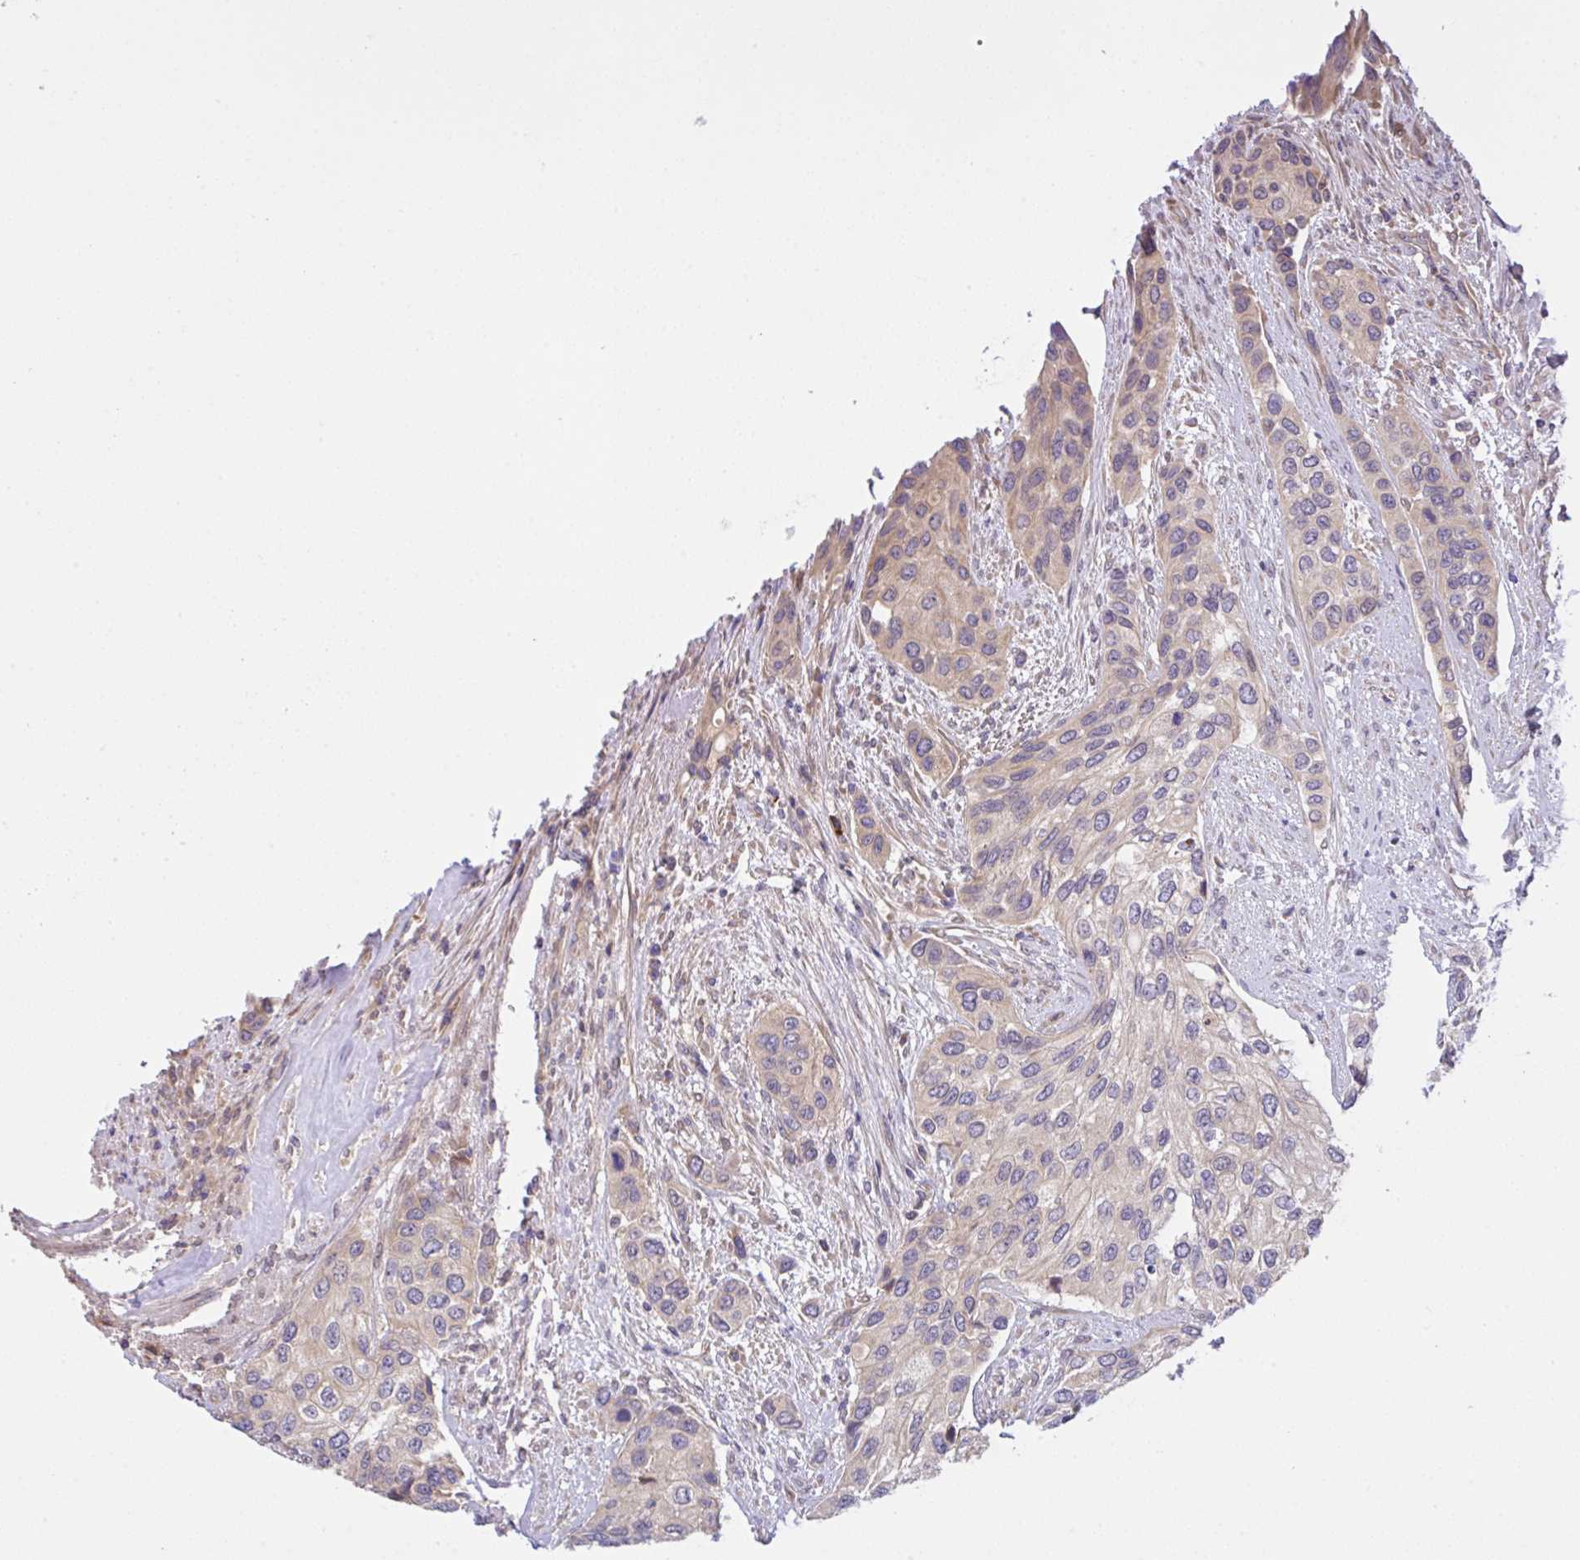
{"staining": {"intensity": "negative", "quantity": "none", "location": "none"}, "tissue": "urothelial cancer", "cell_type": "Tumor cells", "image_type": "cancer", "snomed": [{"axis": "morphology", "description": "Normal tissue, NOS"}, {"axis": "morphology", "description": "Urothelial carcinoma, High grade"}, {"axis": "topography", "description": "Vascular tissue"}, {"axis": "topography", "description": "Urinary bladder"}], "caption": "An image of high-grade urothelial carcinoma stained for a protein displays no brown staining in tumor cells.", "gene": "UBE4A", "patient": {"sex": "female", "age": 56}}